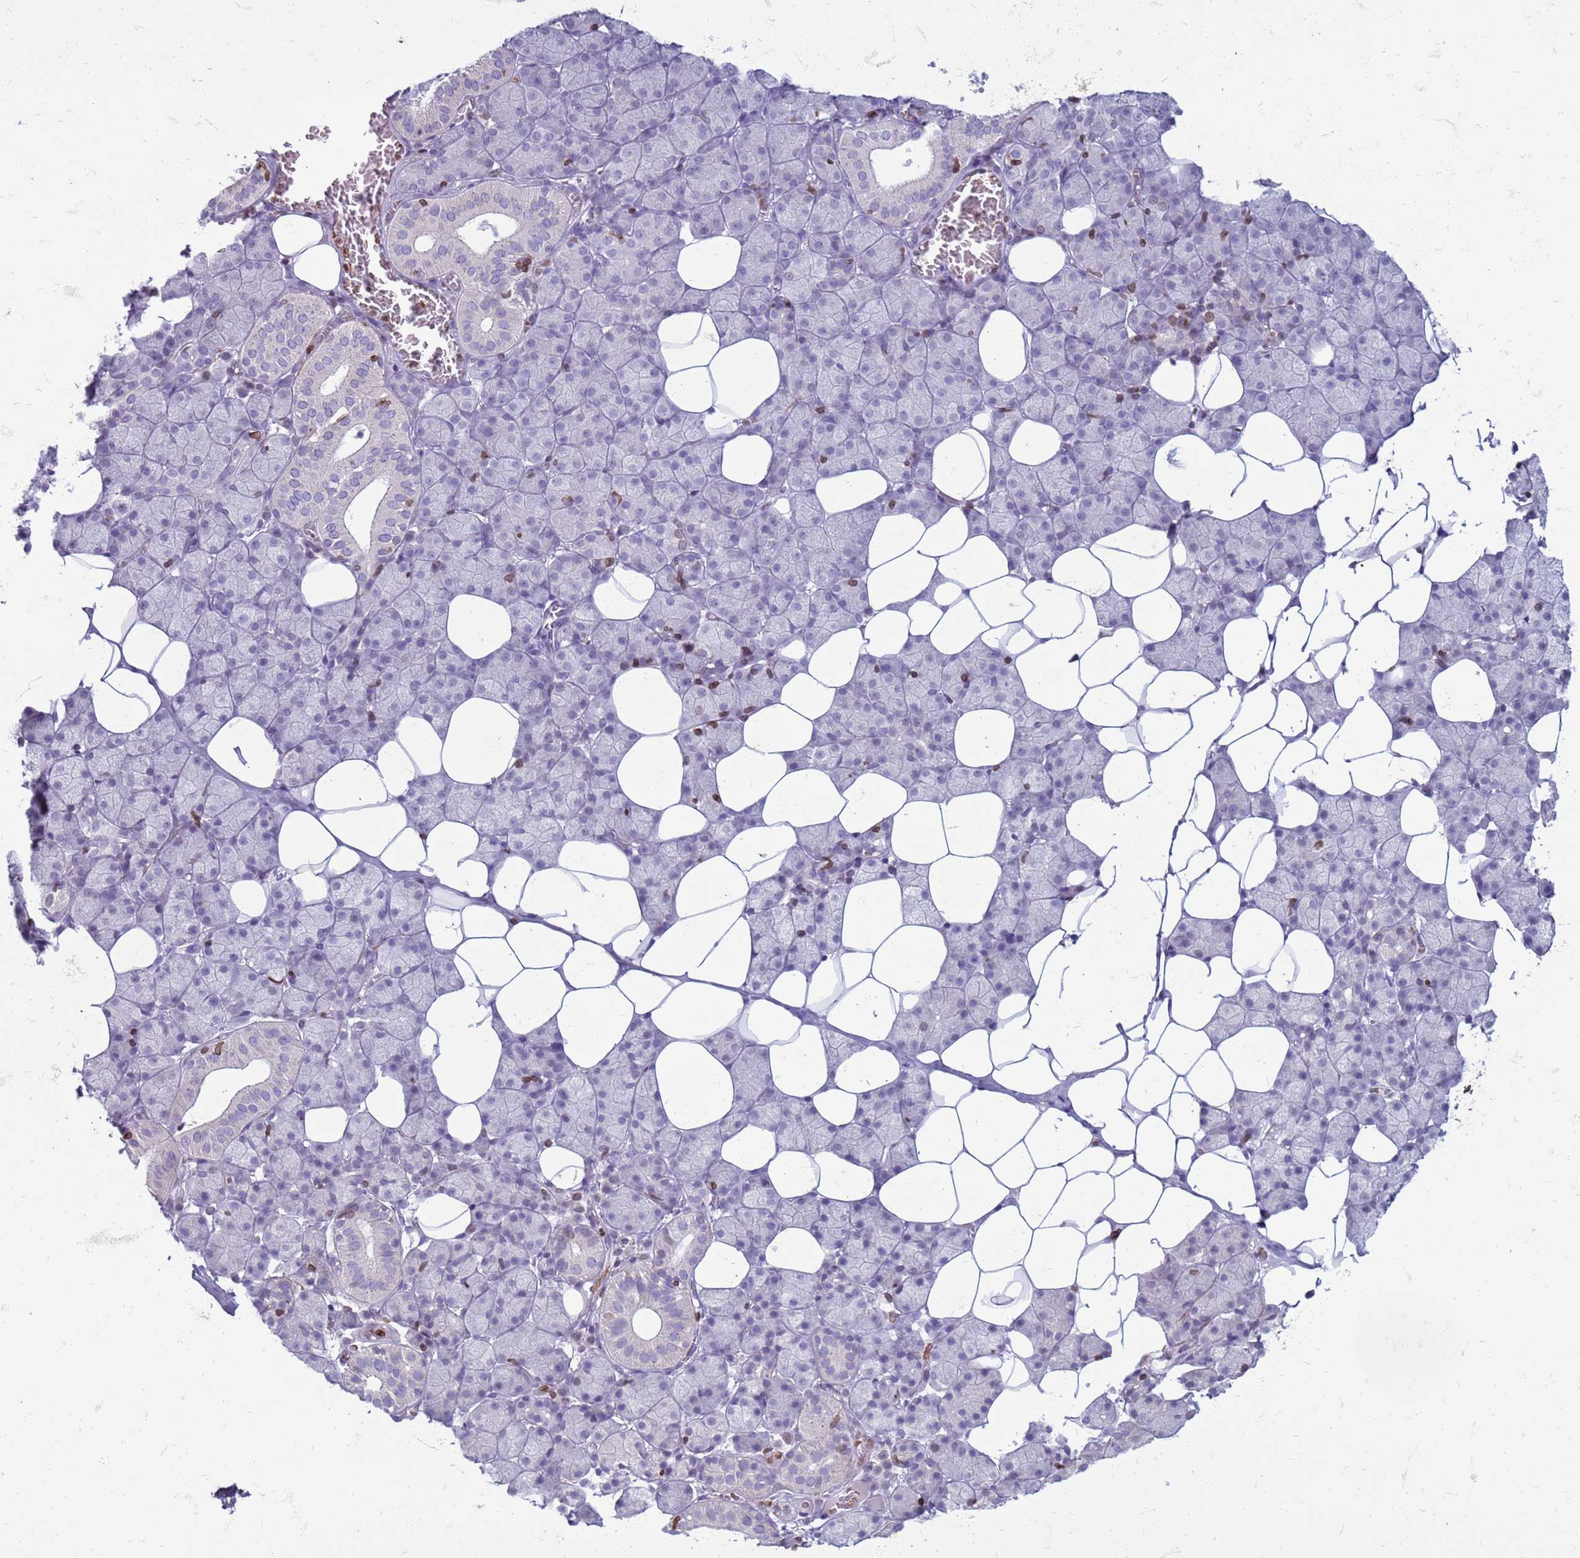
{"staining": {"intensity": "negative", "quantity": "none", "location": "none"}, "tissue": "salivary gland", "cell_type": "Glandular cells", "image_type": "normal", "snomed": [{"axis": "morphology", "description": "Normal tissue, NOS"}, {"axis": "topography", "description": "Salivary gland"}], "caption": "This is a micrograph of IHC staining of normal salivary gland, which shows no expression in glandular cells. Nuclei are stained in blue.", "gene": "METTL25B", "patient": {"sex": "female", "age": 33}}